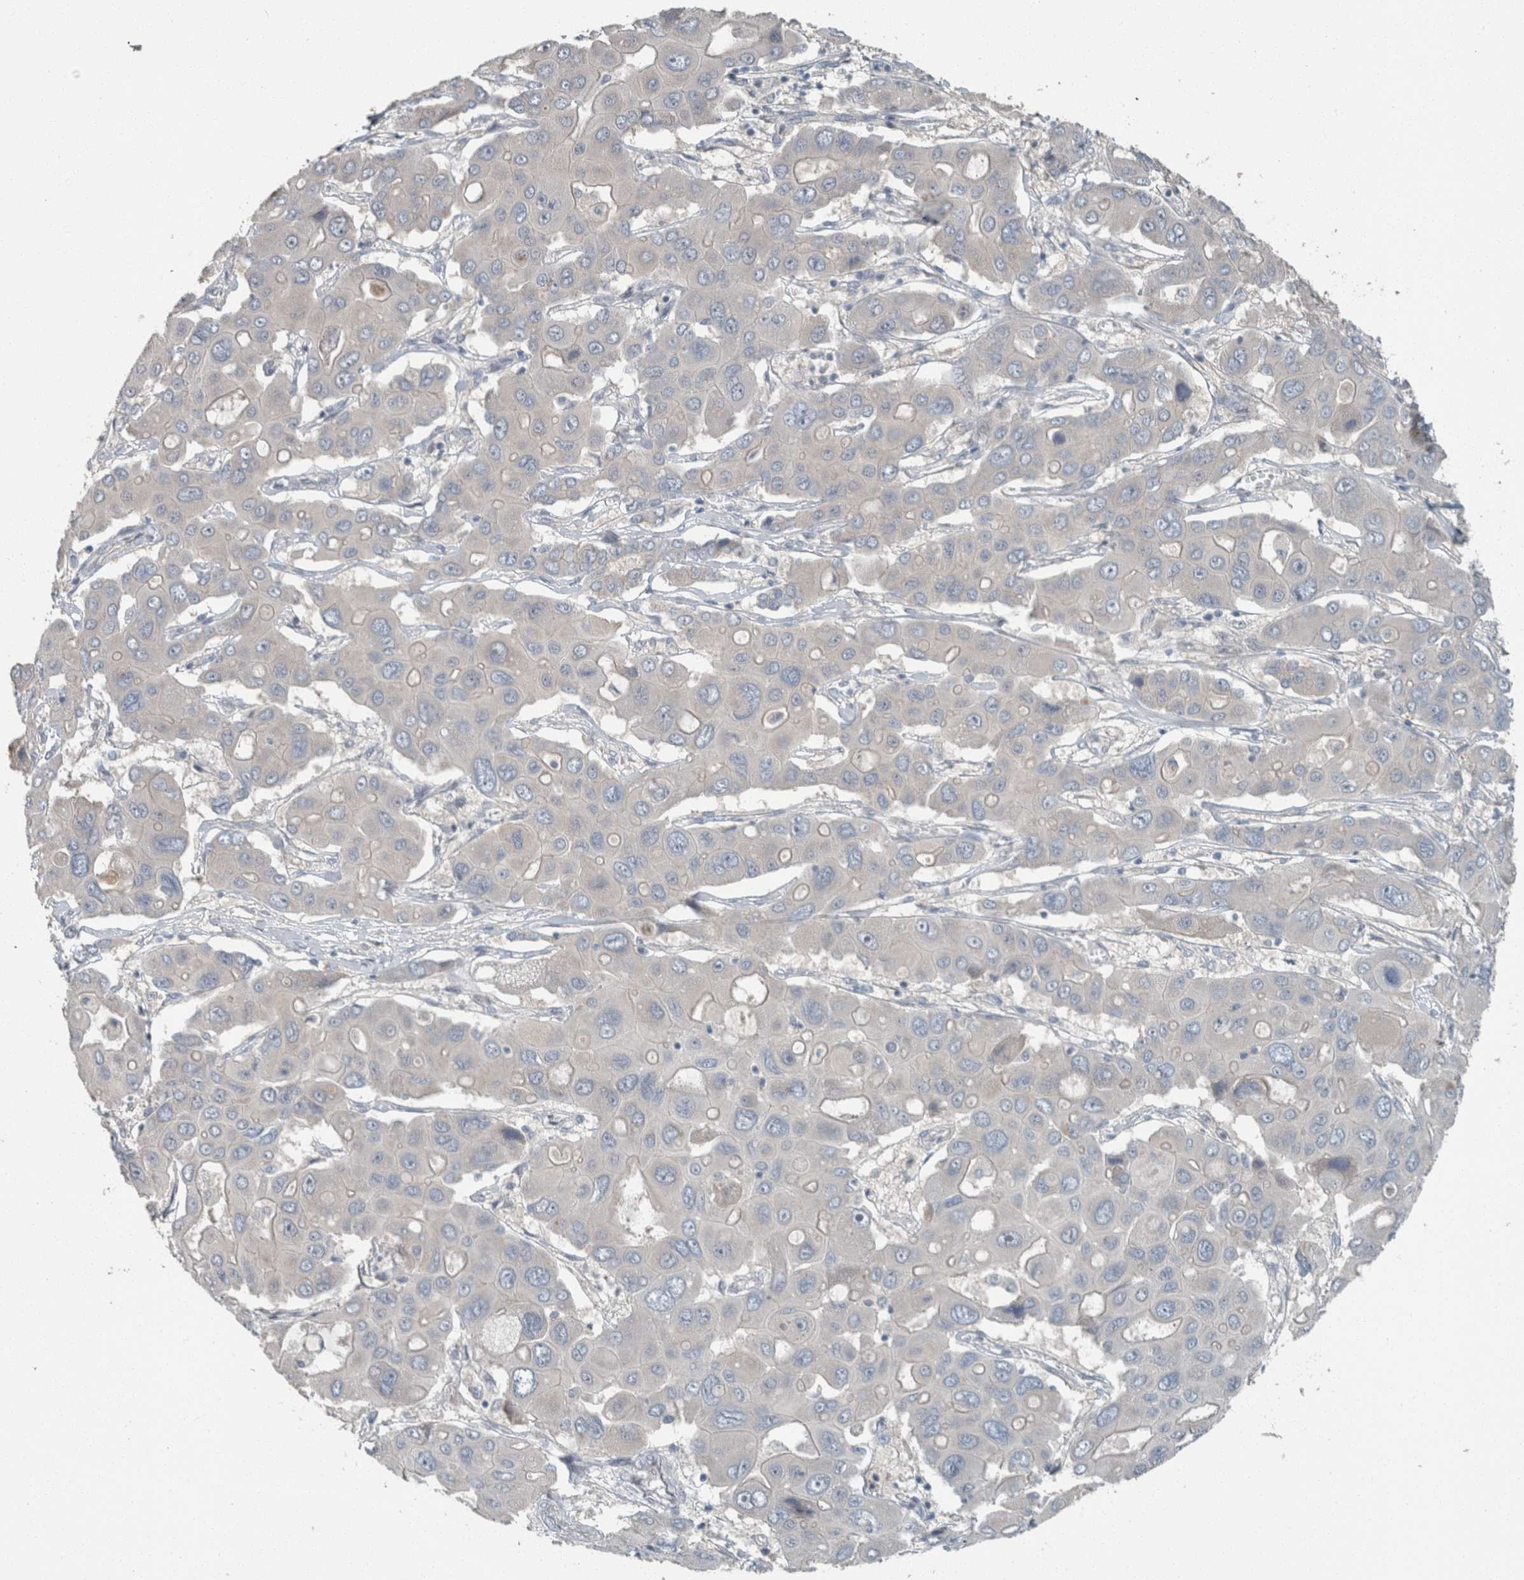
{"staining": {"intensity": "negative", "quantity": "none", "location": "none"}, "tissue": "liver cancer", "cell_type": "Tumor cells", "image_type": "cancer", "snomed": [{"axis": "morphology", "description": "Cholangiocarcinoma"}, {"axis": "topography", "description": "Liver"}], "caption": "High magnification brightfield microscopy of liver cholangiocarcinoma stained with DAB (brown) and counterstained with hematoxylin (blue): tumor cells show no significant expression.", "gene": "KNTC1", "patient": {"sex": "male", "age": 67}}